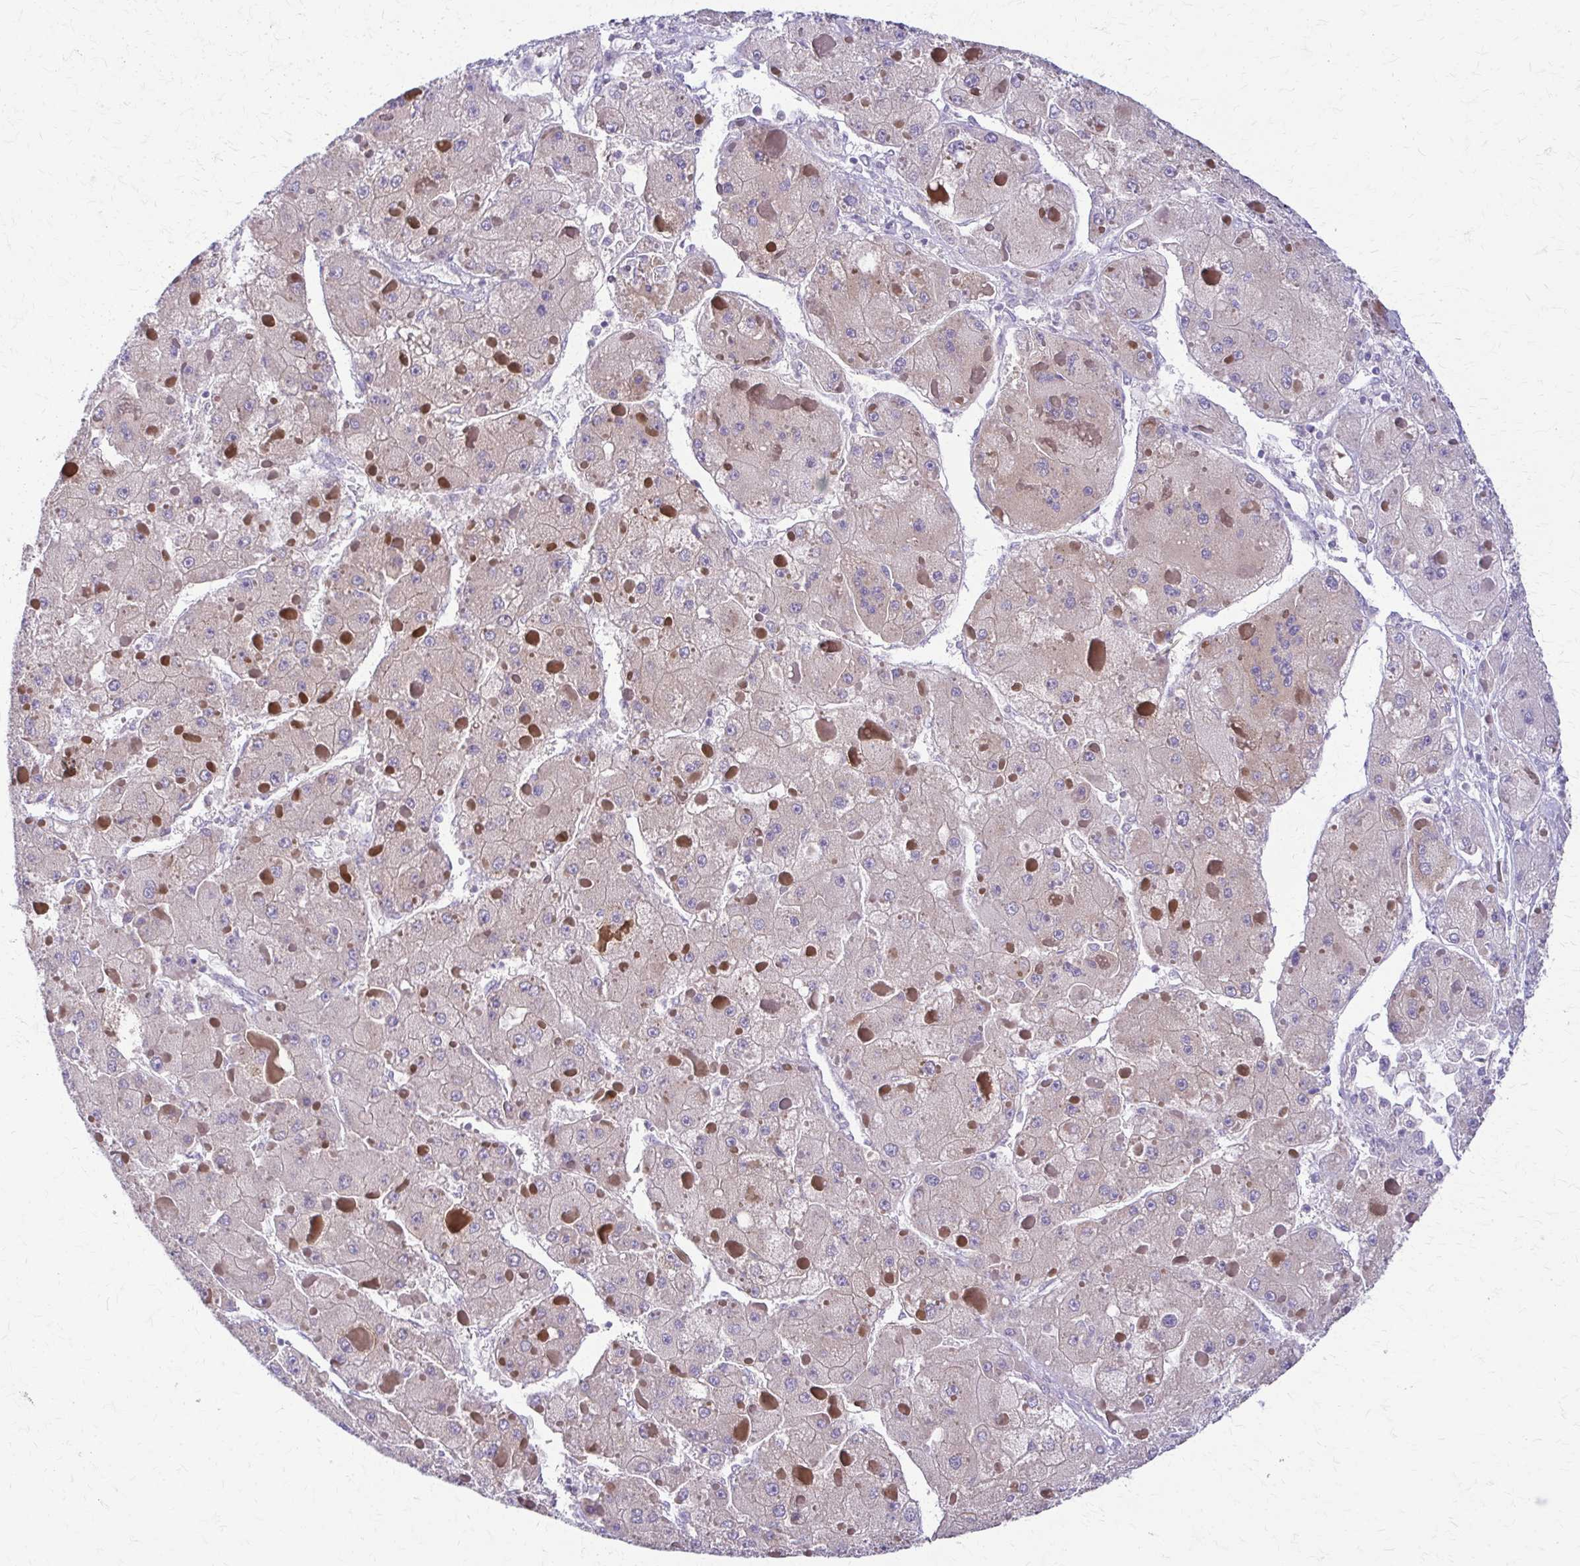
{"staining": {"intensity": "negative", "quantity": "none", "location": "none"}, "tissue": "liver cancer", "cell_type": "Tumor cells", "image_type": "cancer", "snomed": [{"axis": "morphology", "description": "Carcinoma, Hepatocellular, NOS"}, {"axis": "topography", "description": "Liver"}], "caption": "Human liver cancer stained for a protein using IHC shows no staining in tumor cells.", "gene": "PIK3AP1", "patient": {"sex": "female", "age": 73}}